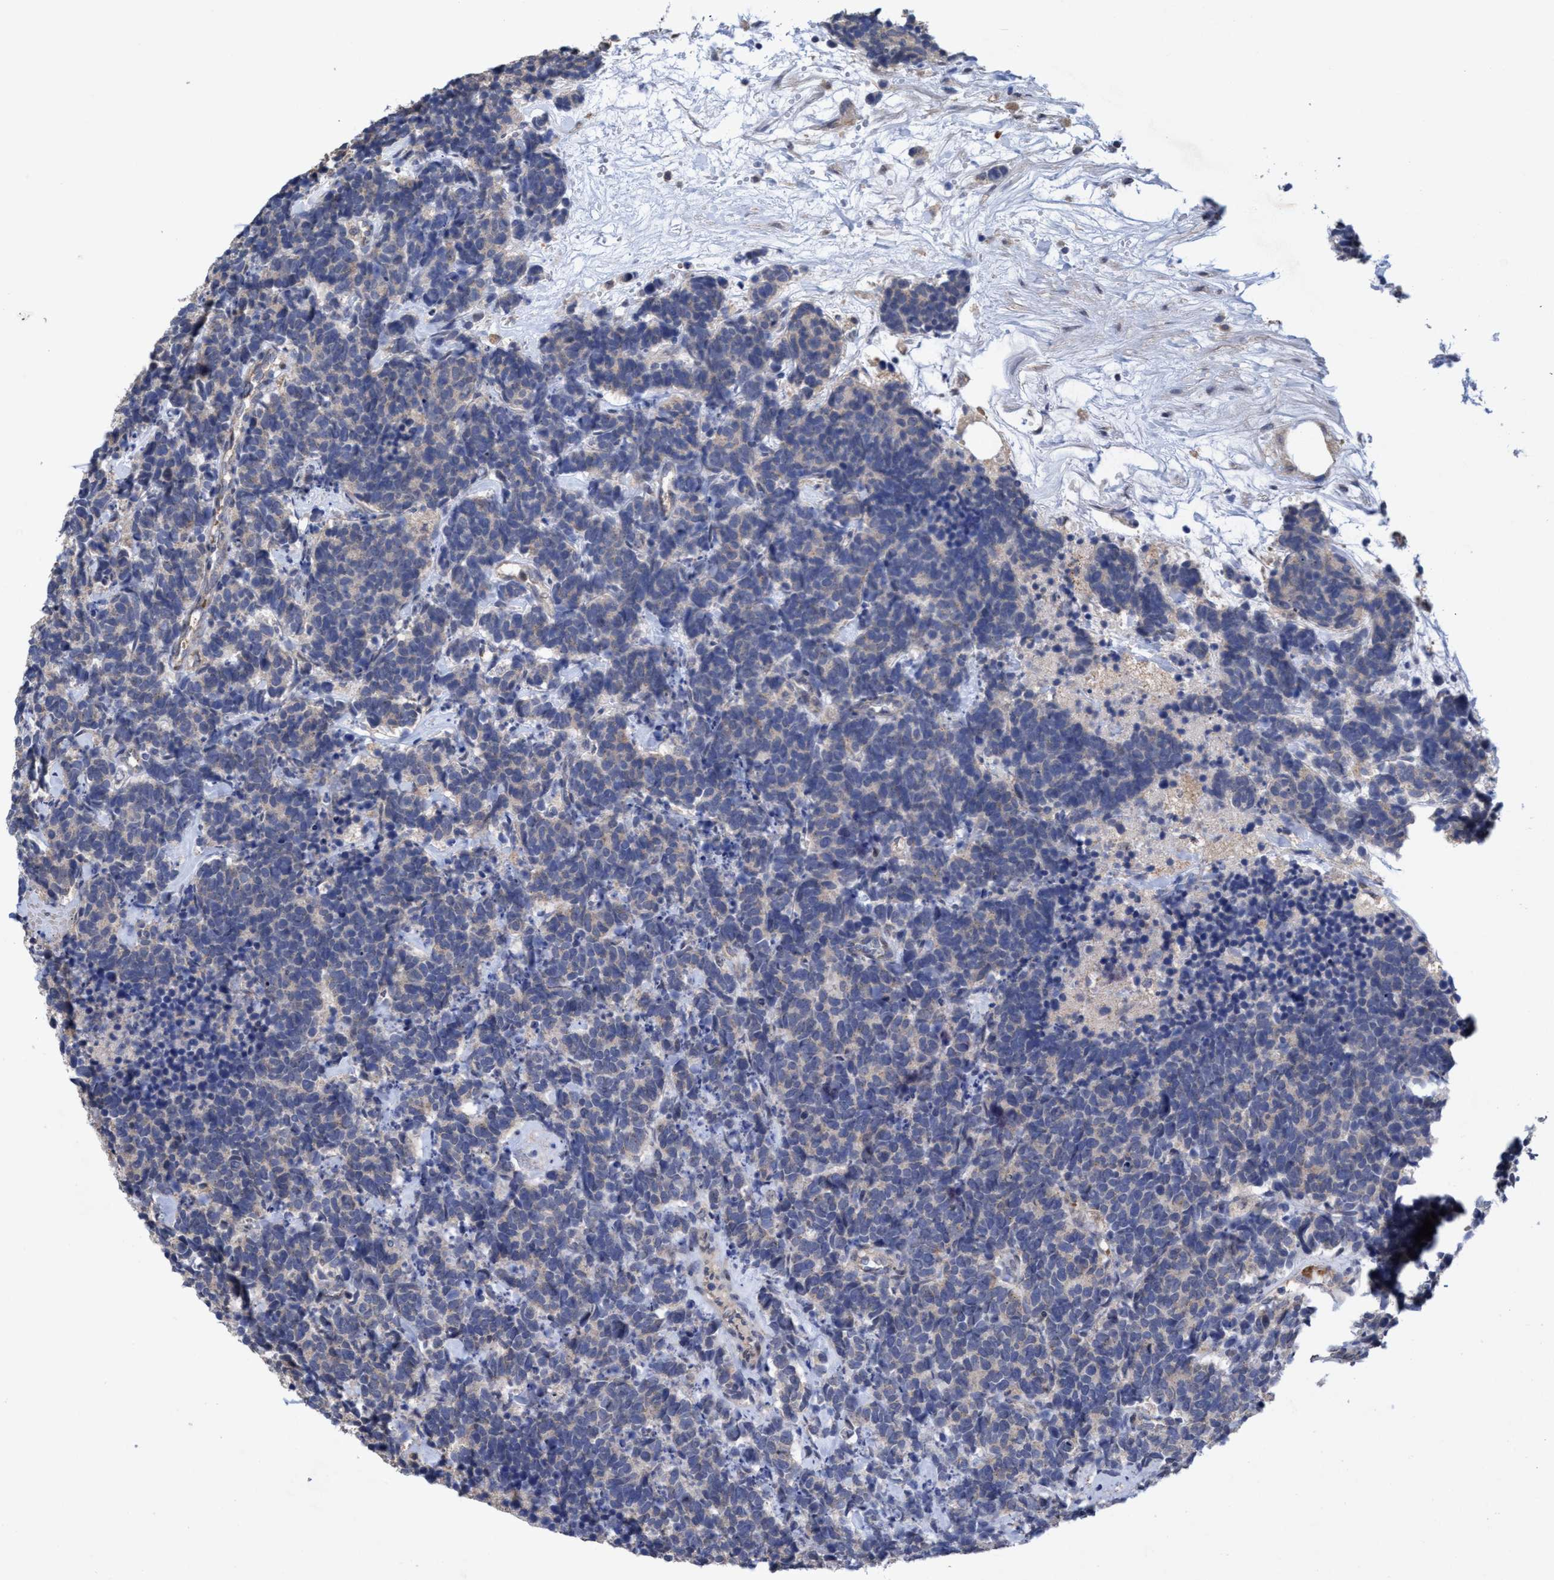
{"staining": {"intensity": "negative", "quantity": "none", "location": "none"}, "tissue": "carcinoid", "cell_type": "Tumor cells", "image_type": "cancer", "snomed": [{"axis": "morphology", "description": "Carcinoma, NOS"}, {"axis": "morphology", "description": "Carcinoid, malignant, NOS"}, {"axis": "topography", "description": "Urinary bladder"}], "caption": "The image demonstrates no significant expression in tumor cells of carcinoid.", "gene": "SEMA4D", "patient": {"sex": "male", "age": 57}}